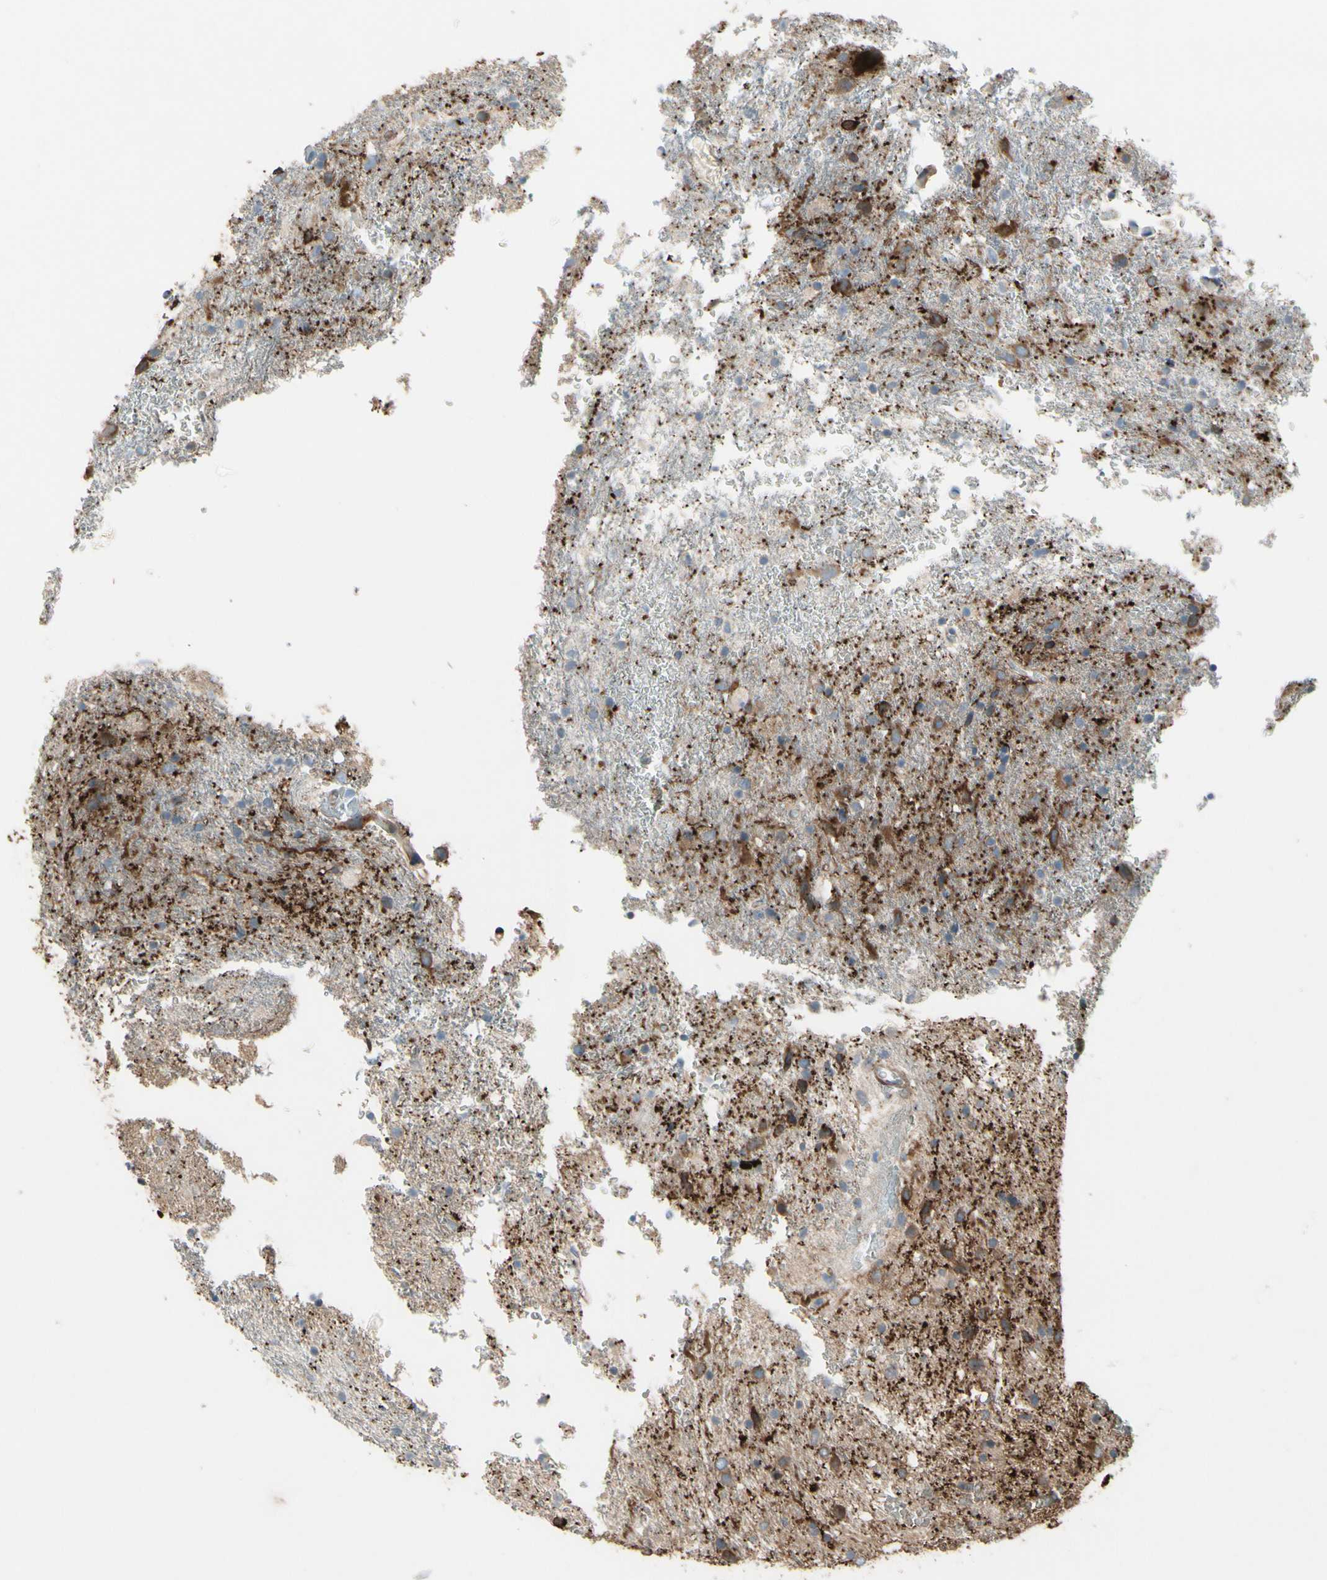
{"staining": {"intensity": "moderate", "quantity": "<25%", "location": "cytoplasmic/membranous"}, "tissue": "glioma", "cell_type": "Tumor cells", "image_type": "cancer", "snomed": [{"axis": "morphology", "description": "Glioma, malignant, Low grade"}, {"axis": "topography", "description": "Brain"}], "caption": "Low-grade glioma (malignant) was stained to show a protein in brown. There is low levels of moderate cytoplasmic/membranous expression in approximately <25% of tumor cells. The staining is performed using DAB brown chromogen to label protein expression. The nuclei are counter-stained blue using hematoxylin.", "gene": "MAP2", "patient": {"sex": "male", "age": 77}}